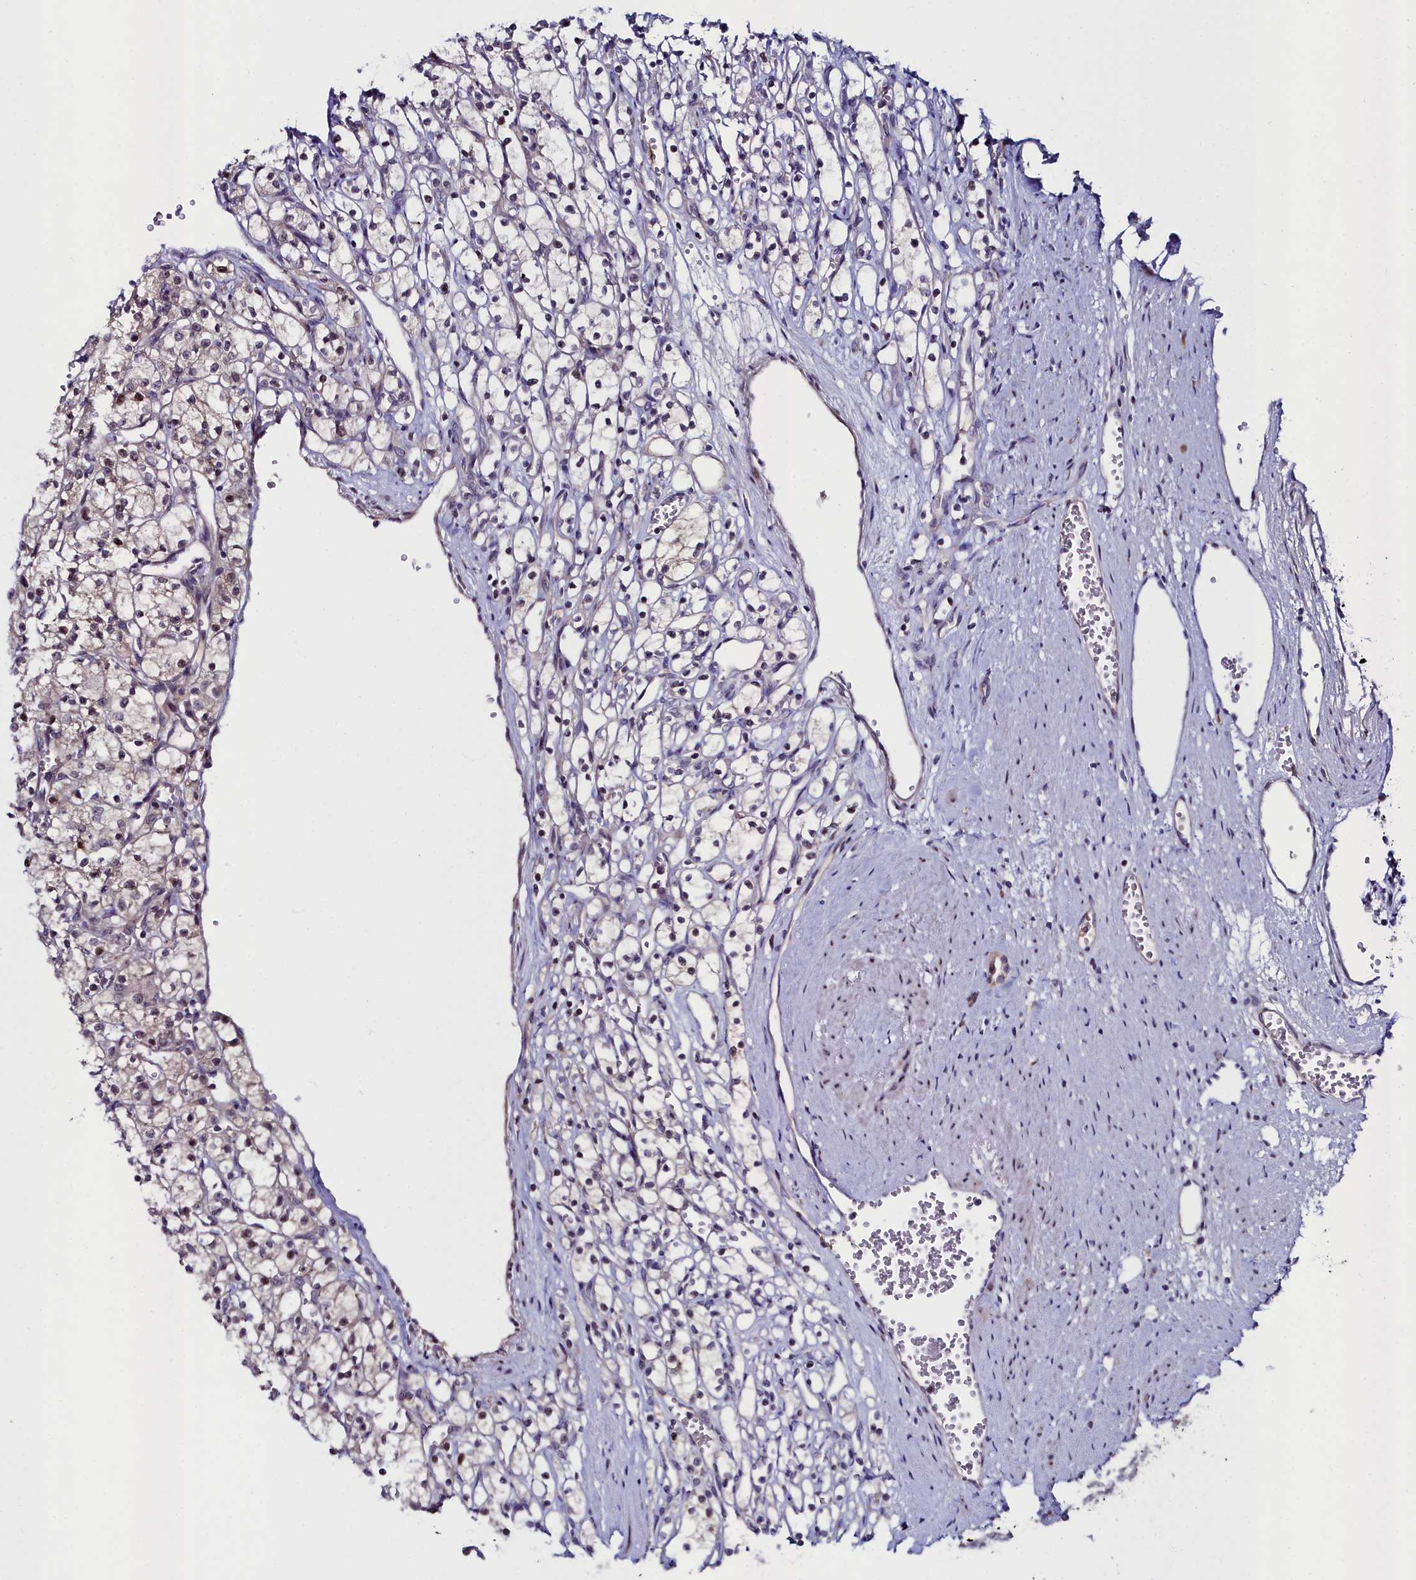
{"staining": {"intensity": "weak", "quantity": "<25%", "location": "nuclear"}, "tissue": "renal cancer", "cell_type": "Tumor cells", "image_type": "cancer", "snomed": [{"axis": "morphology", "description": "Adenocarcinoma, NOS"}, {"axis": "topography", "description": "Kidney"}], "caption": "Renal cancer (adenocarcinoma) was stained to show a protein in brown. There is no significant positivity in tumor cells. (Brightfield microscopy of DAB immunohistochemistry at high magnification).", "gene": "KCTD18", "patient": {"sex": "female", "age": 59}}